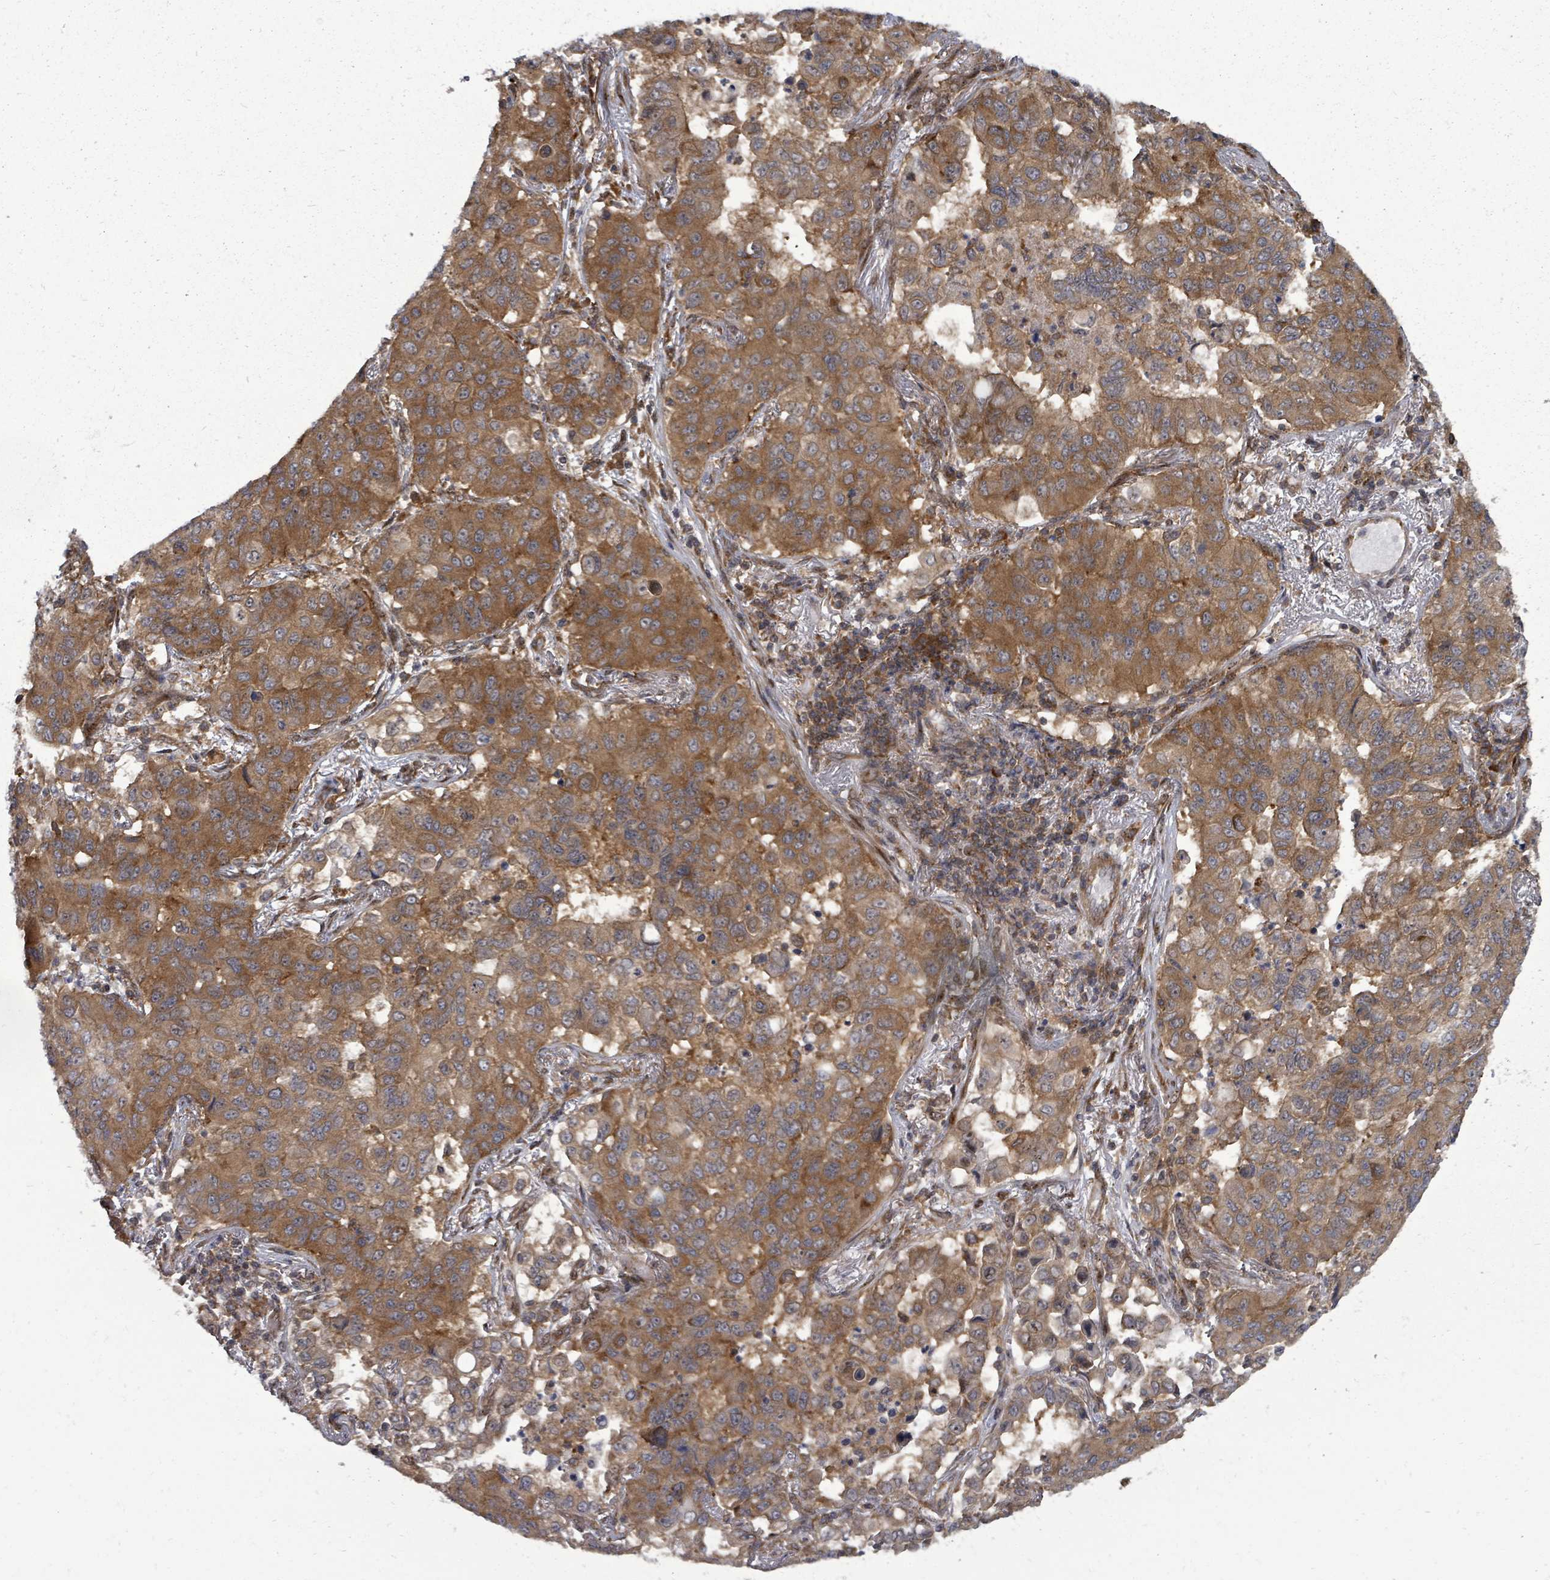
{"staining": {"intensity": "moderate", "quantity": ">75%", "location": "cytoplasmic/membranous"}, "tissue": "lung cancer", "cell_type": "Tumor cells", "image_type": "cancer", "snomed": [{"axis": "morphology", "description": "Squamous cell carcinoma, NOS"}, {"axis": "topography", "description": "Lung"}], "caption": "Human lung squamous cell carcinoma stained with a brown dye exhibits moderate cytoplasmic/membranous positive positivity in approximately >75% of tumor cells.", "gene": "EIF3C", "patient": {"sex": "male", "age": 74}}